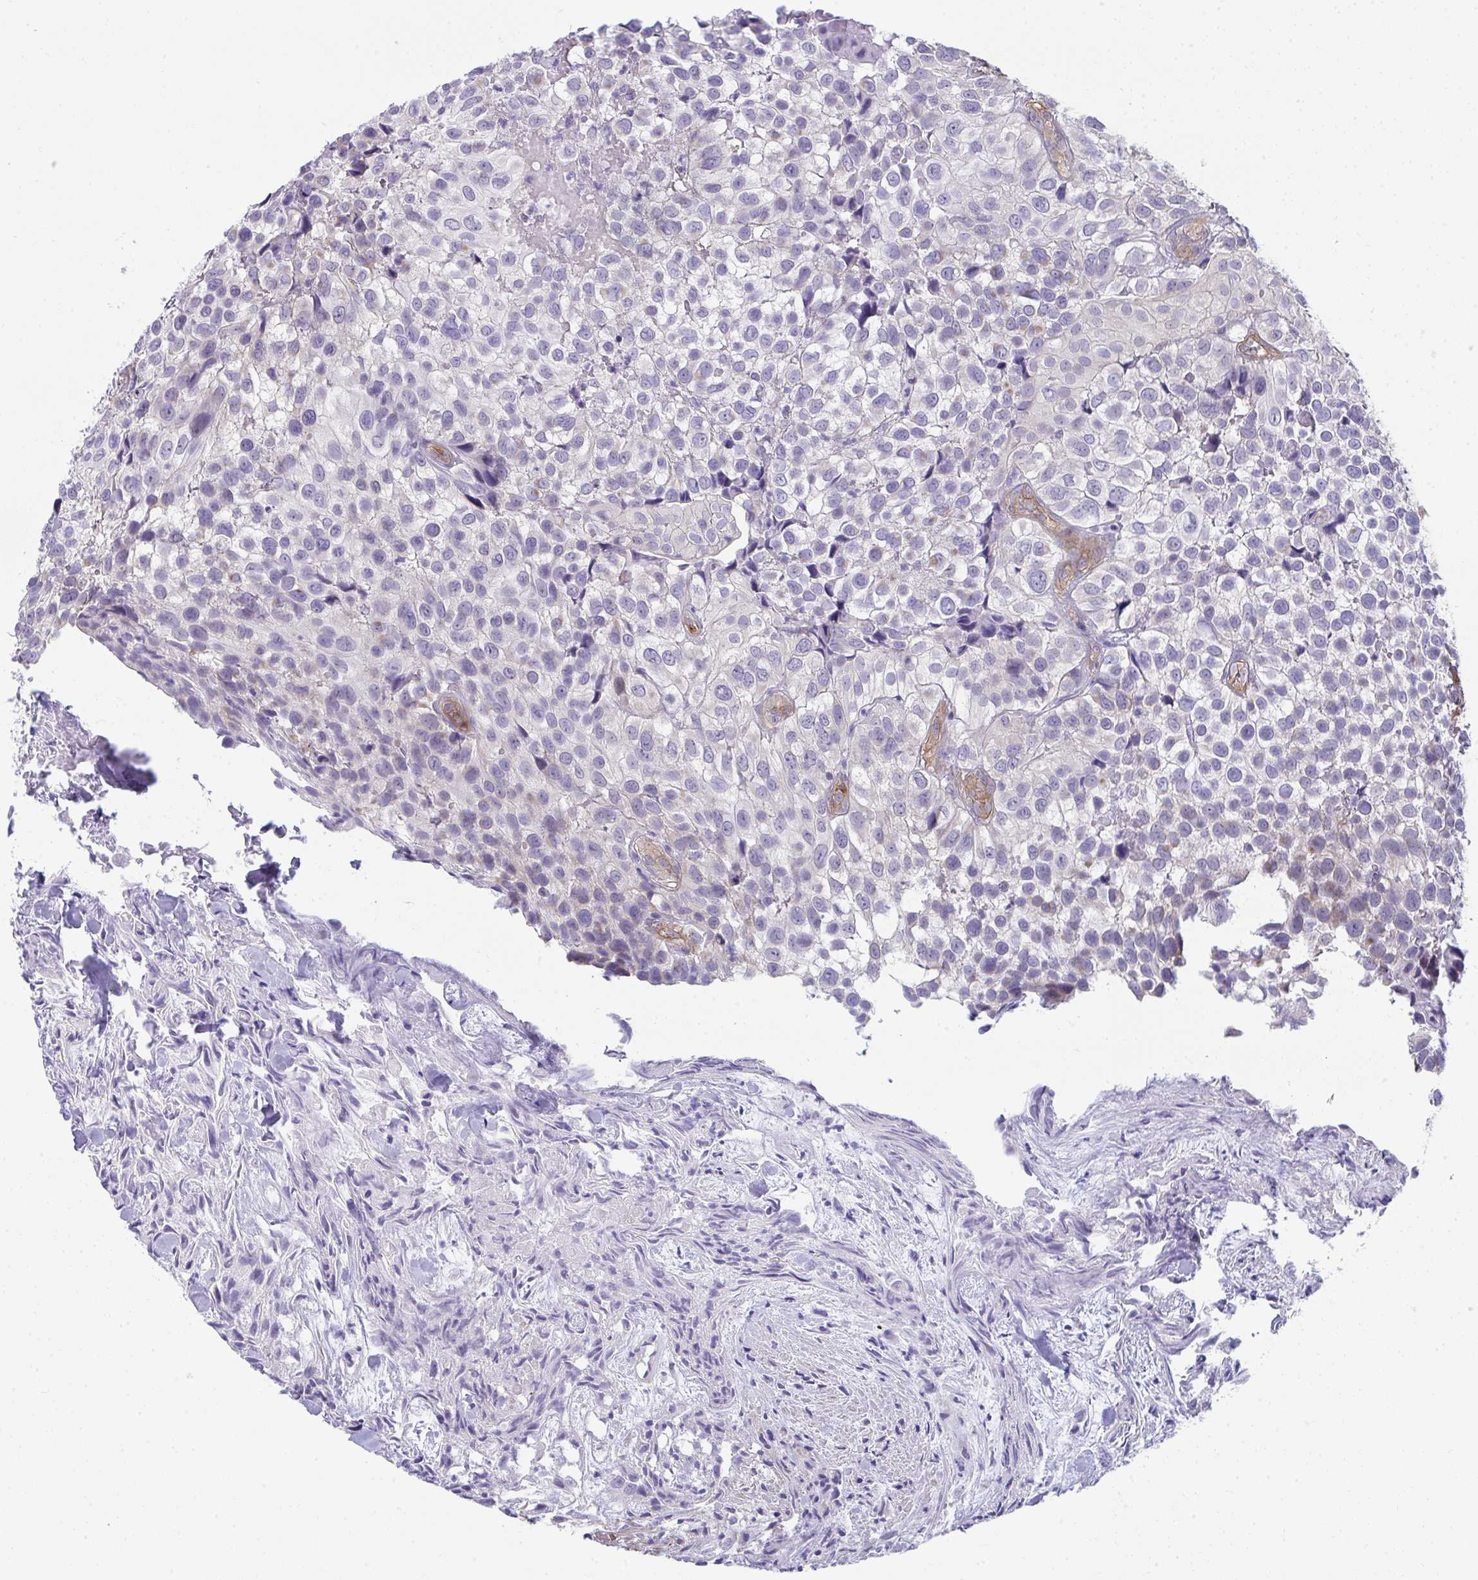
{"staining": {"intensity": "negative", "quantity": "none", "location": "none"}, "tissue": "urothelial cancer", "cell_type": "Tumor cells", "image_type": "cancer", "snomed": [{"axis": "morphology", "description": "Urothelial carcinoma, High grade"}, {"axis": "topography", "description": "Urinary bladder"}], "caption": "Image shows no significant protein expression in tumor cells of urothelial carcinoma (high-grade).", "gene": "MYL12A", "patient": {"sex": "male", "age": 56}}